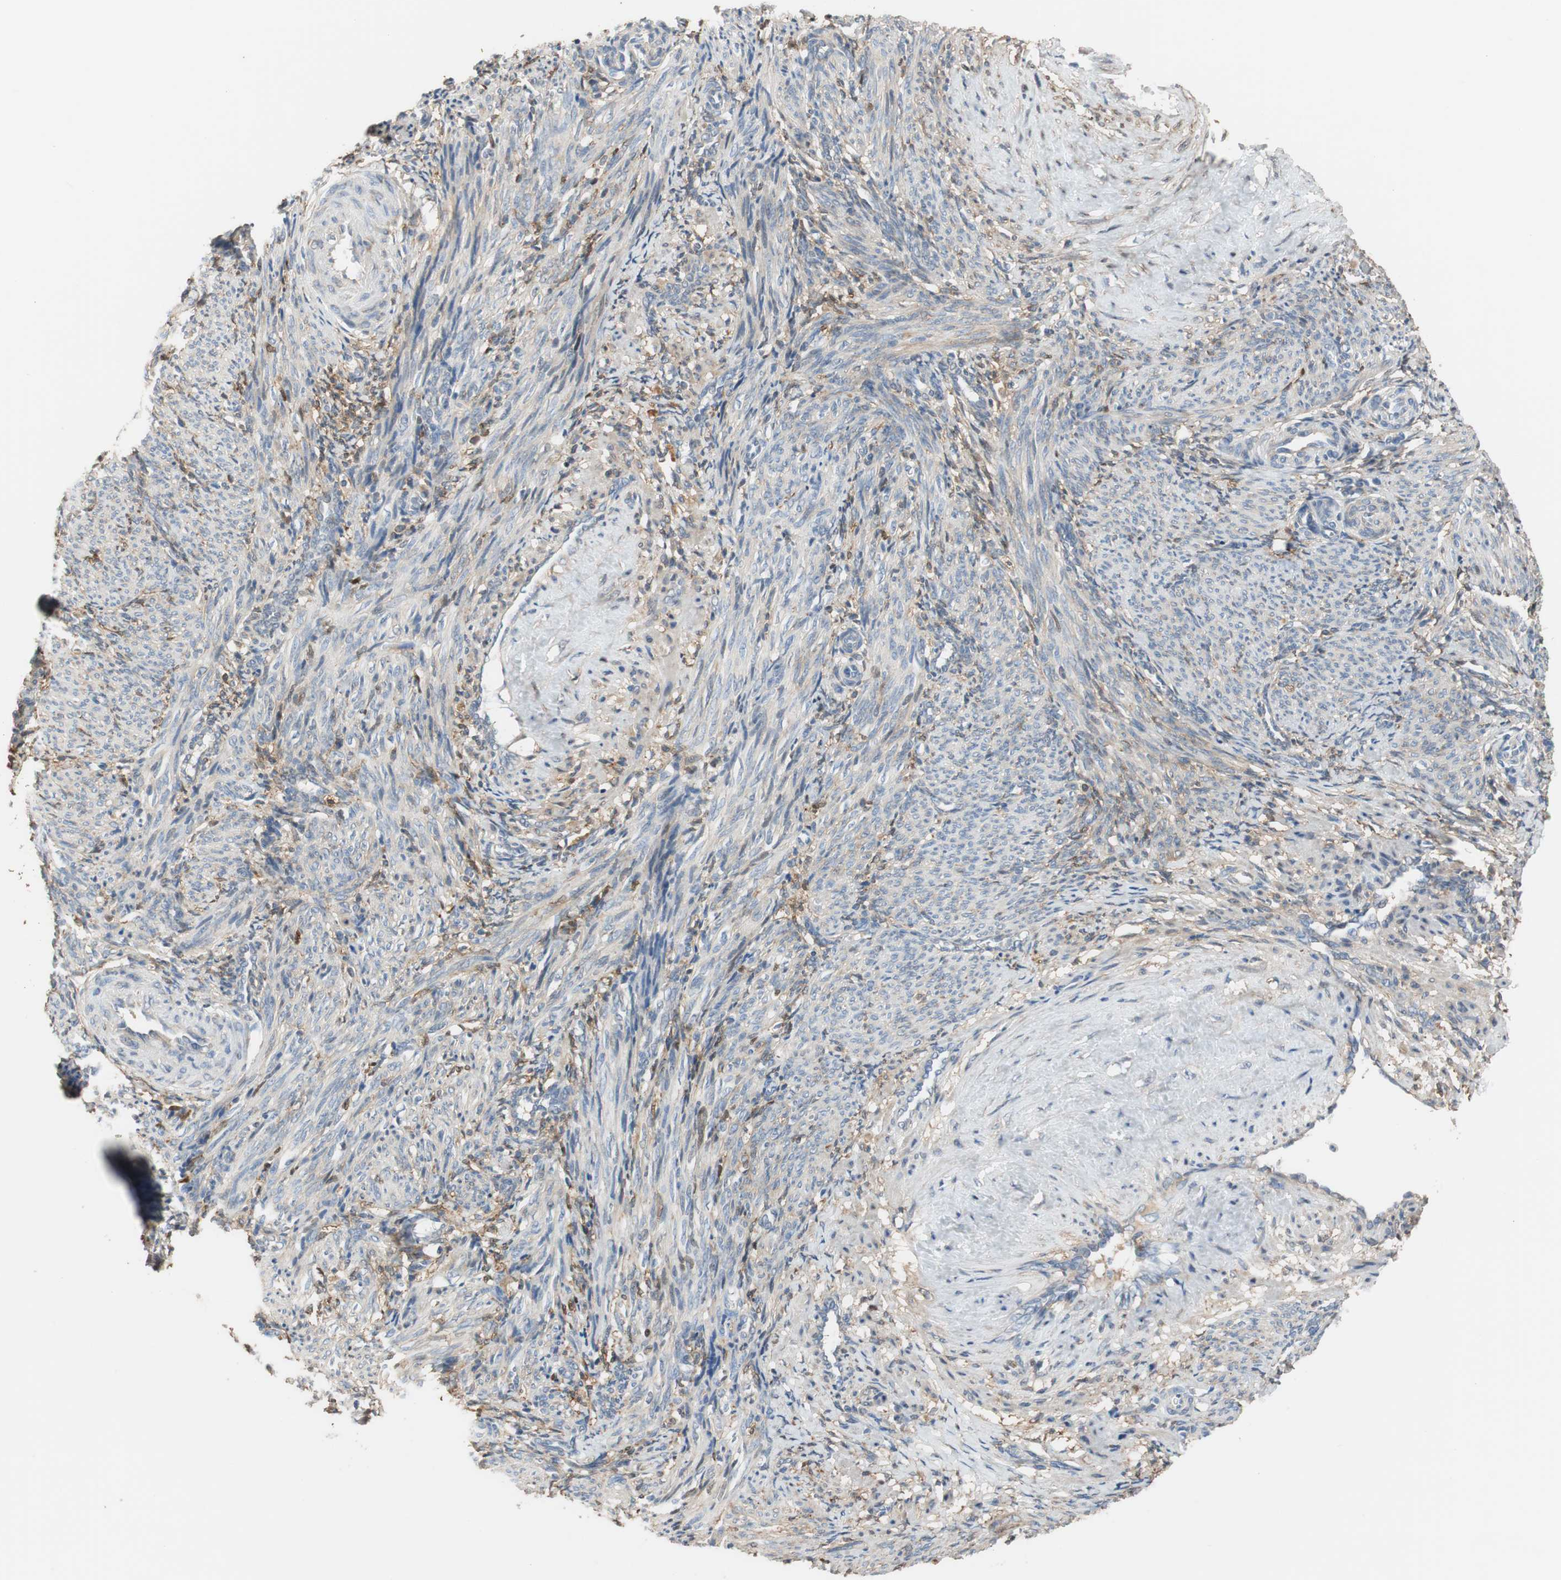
{"staining": {"intensity": "moderate", "quantity": "25%-75%", "location": "cytoplasmic/membranous"}, "tissue": "smooth muscle", "cell_type": "Smooth muscle cells", "image_type": "normal", "snomed": [{"axis": "morphology", "description": "Normal tissue, NOS"}, {"axis": "topography", "description": "Endometrium"}], "caption": "A medium amount of moderate cytoplasmic/membranous positivity is identified in approximately 25%-75% of smooth muscle cells in normal smooth muscle. (DAB (3,3'-diaminobenzidine) = brown stain, brightfield microscopy at high magnification).", "gene": "ALDH1A2", "patient": {"sex": "female", "age": 33}}